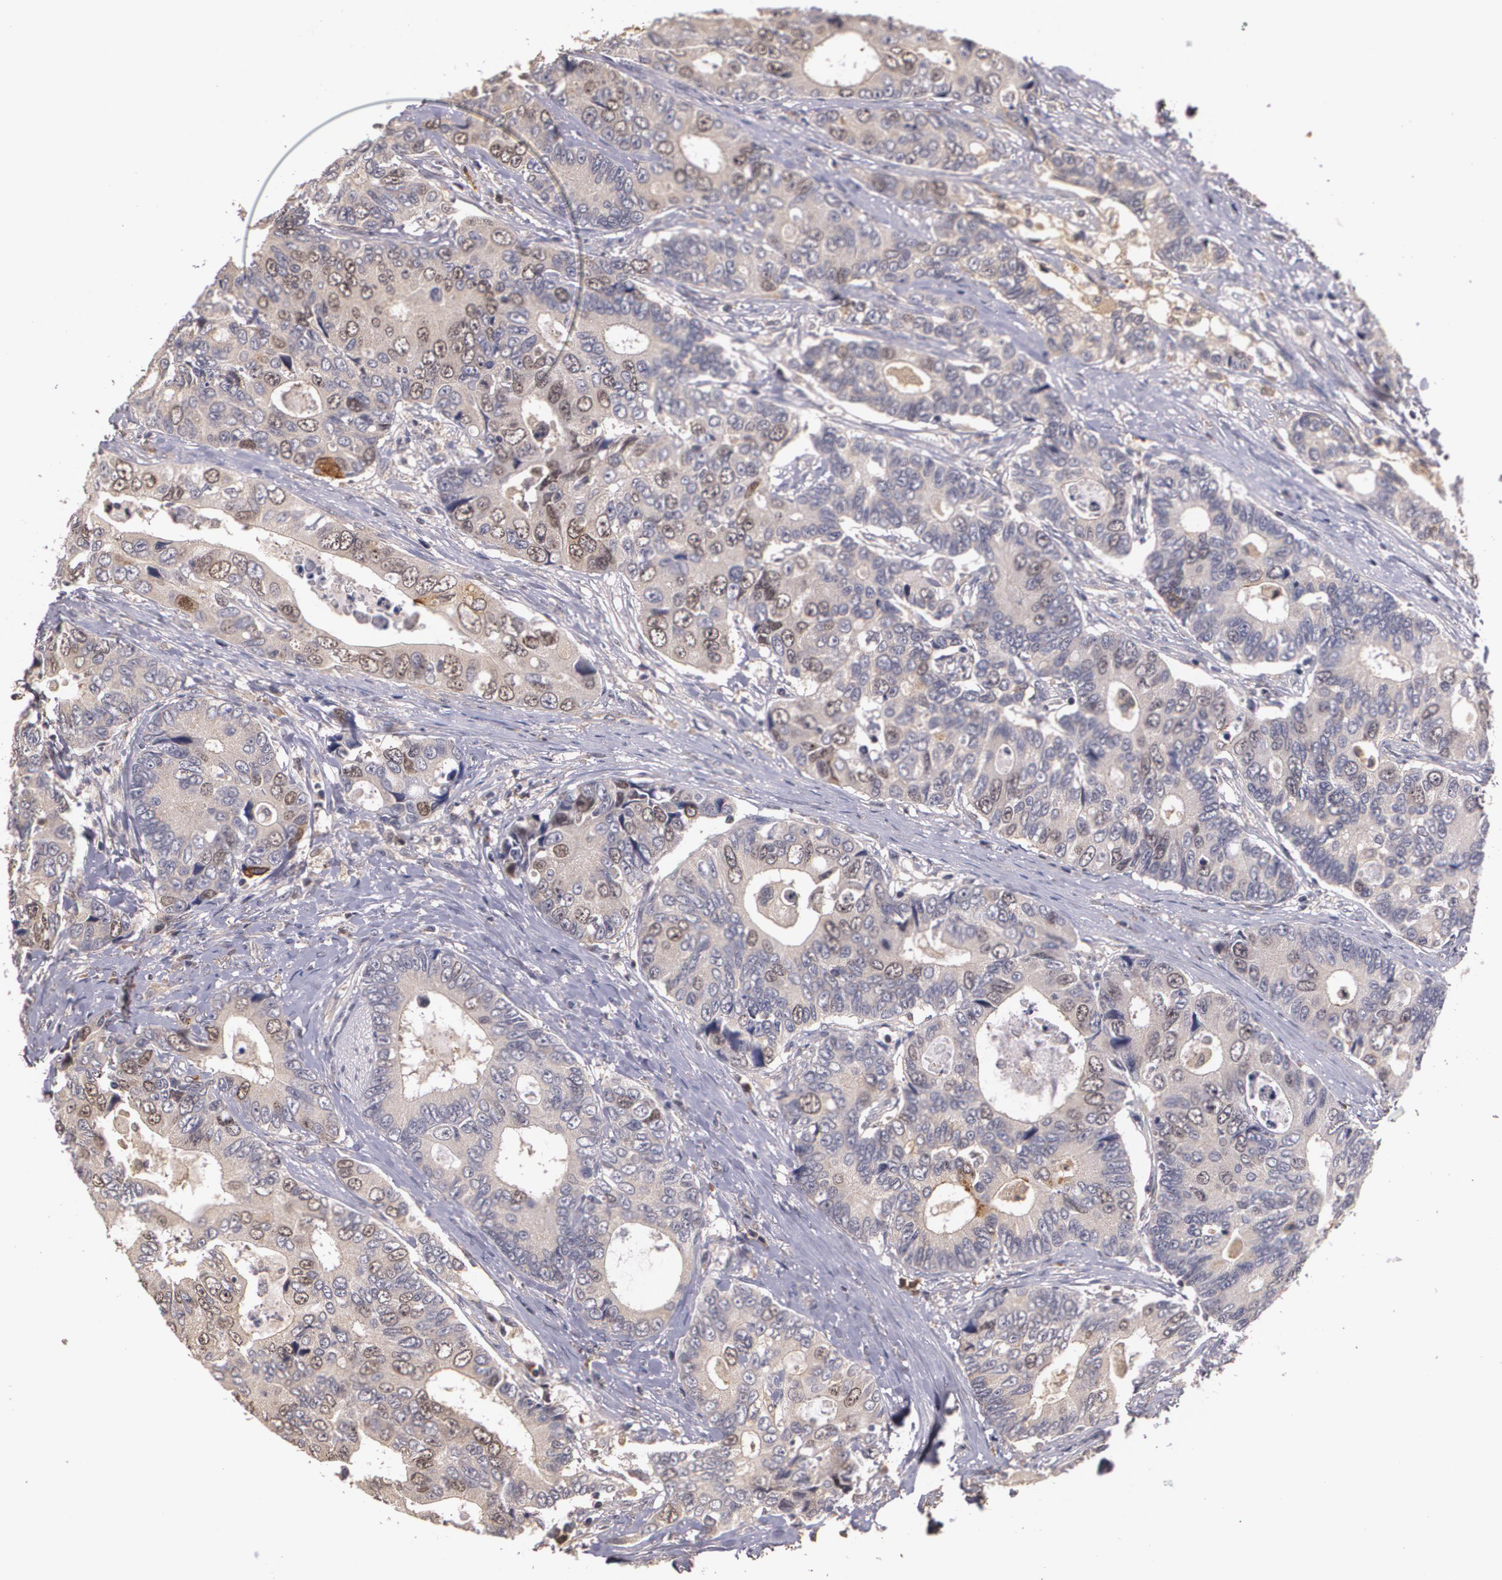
{"staining": {"intensity": "strong", "quantity": "<25%", "location": "nuclear"}, "tissue": "colorectal cancer", "cell_type": "Tumor cells", "image_type": "cancer", "snomed": [{"axis": "morphology", "description": "Adenocarcinoma, NOS"}, {"axis": "topography", "description": "Rectum"}], "caption": "IHC micrograph of adenocarcinoma (colorectal) stained for a protein (brown), which reveals medium levels of strong nuclear expression in about <25% of tumor cells.", "gene": "BRCA1", "patient": {"sex": "female", "age": 67}}